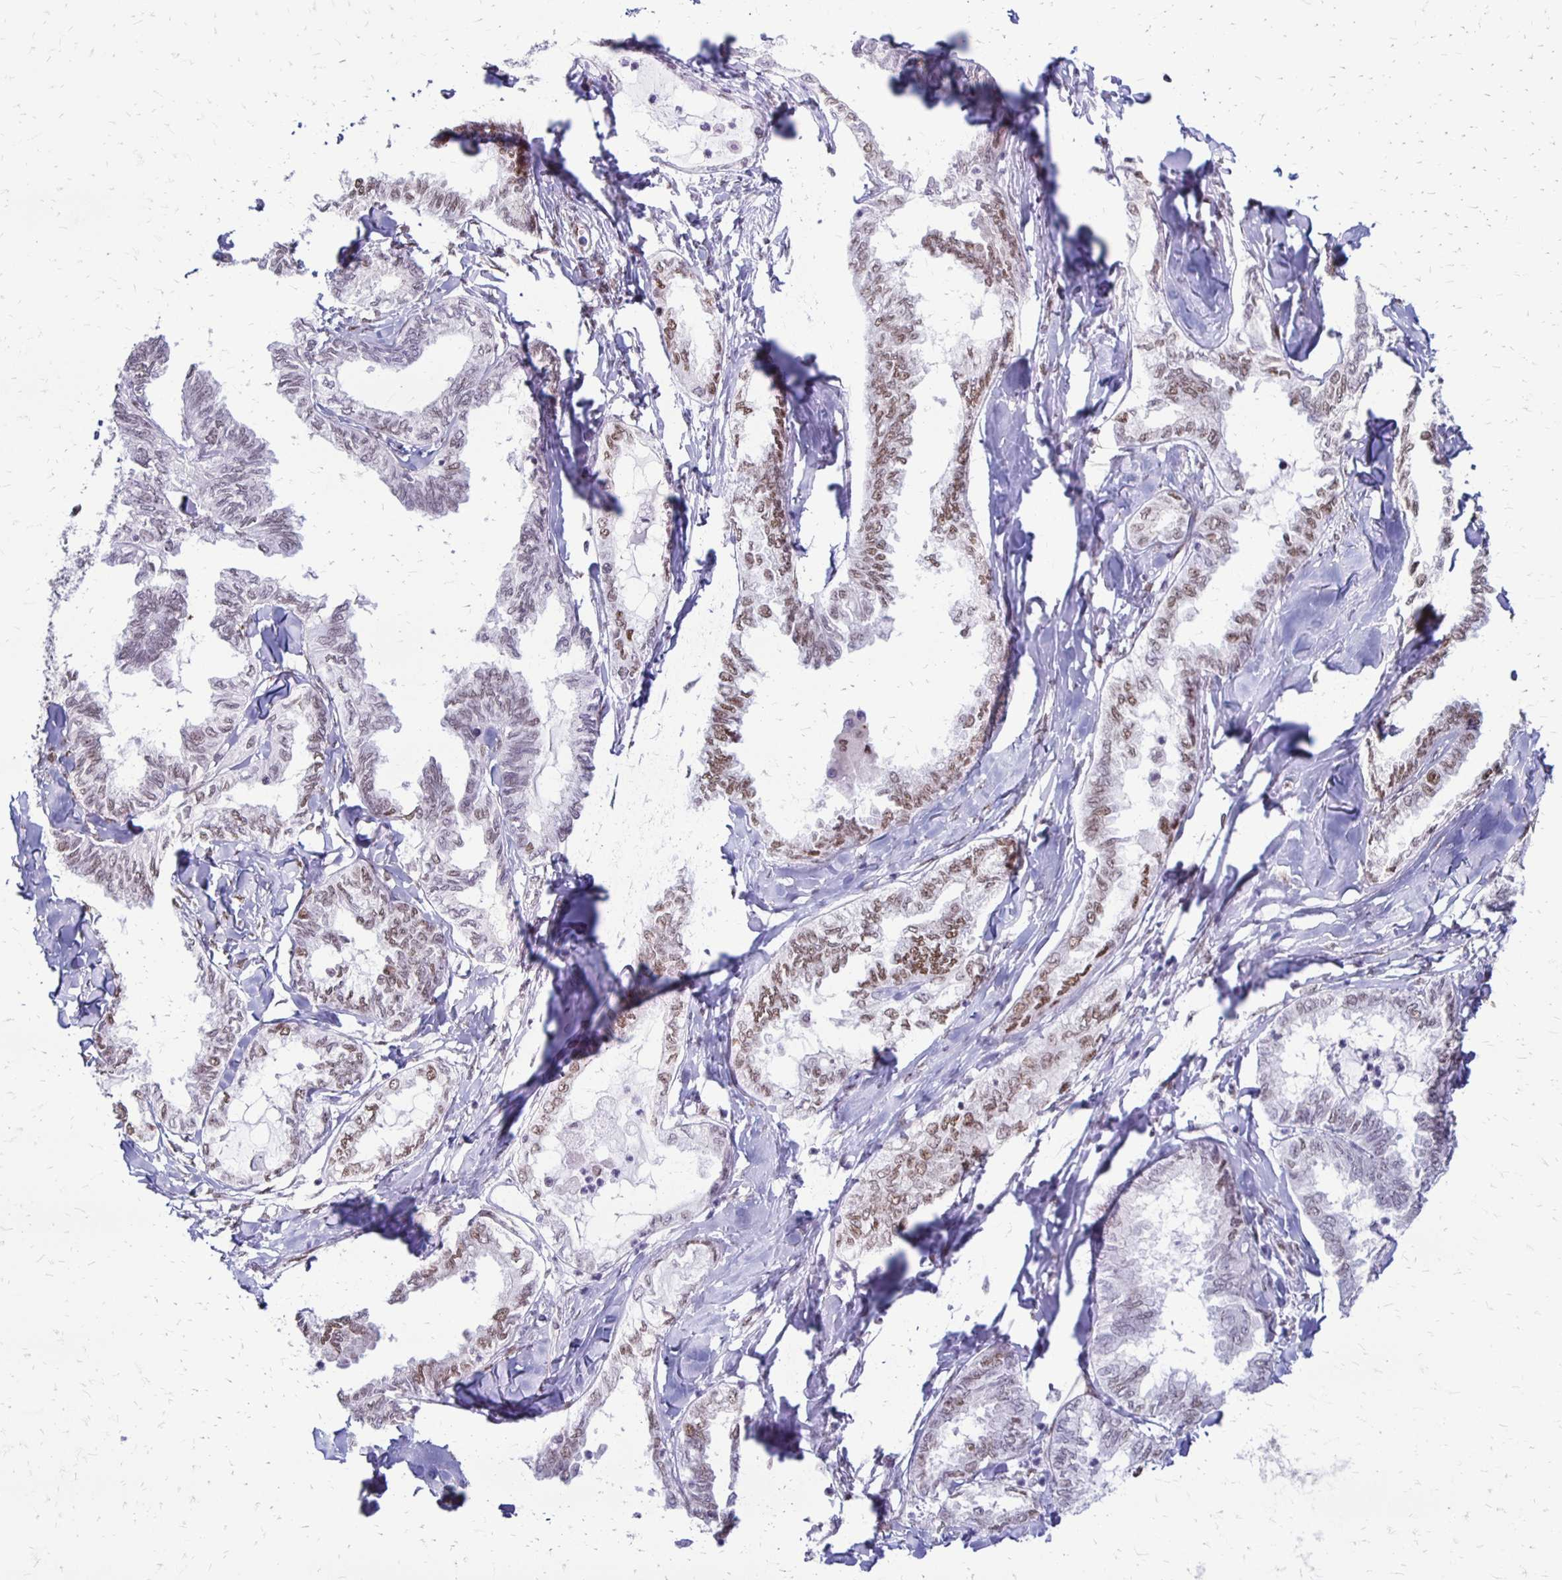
{"staining": {"intensity": "weak", "quantity": "25%-75%", "location": "nuclear"}, "tissue": "ovarian cancer", "cell_type": "Tumor cells", "image_type": "cancer", "snomed": [{"axis": "morphology", "description": "Carcinoma, endometroid"}, {"axis": "topography", "description": "Ovary"}], "caption": "Ovarian cancer was stained to show a protein in brown. There is low levels of weak nuclear staining in approximately 25%-75% of tumor cells. Immunohistochemistry (ihc) stains the protein of interest in brown and the nuclei are stained blue.", "gene": "DDB2", "patient": {"sex": "female", "age": 70}}